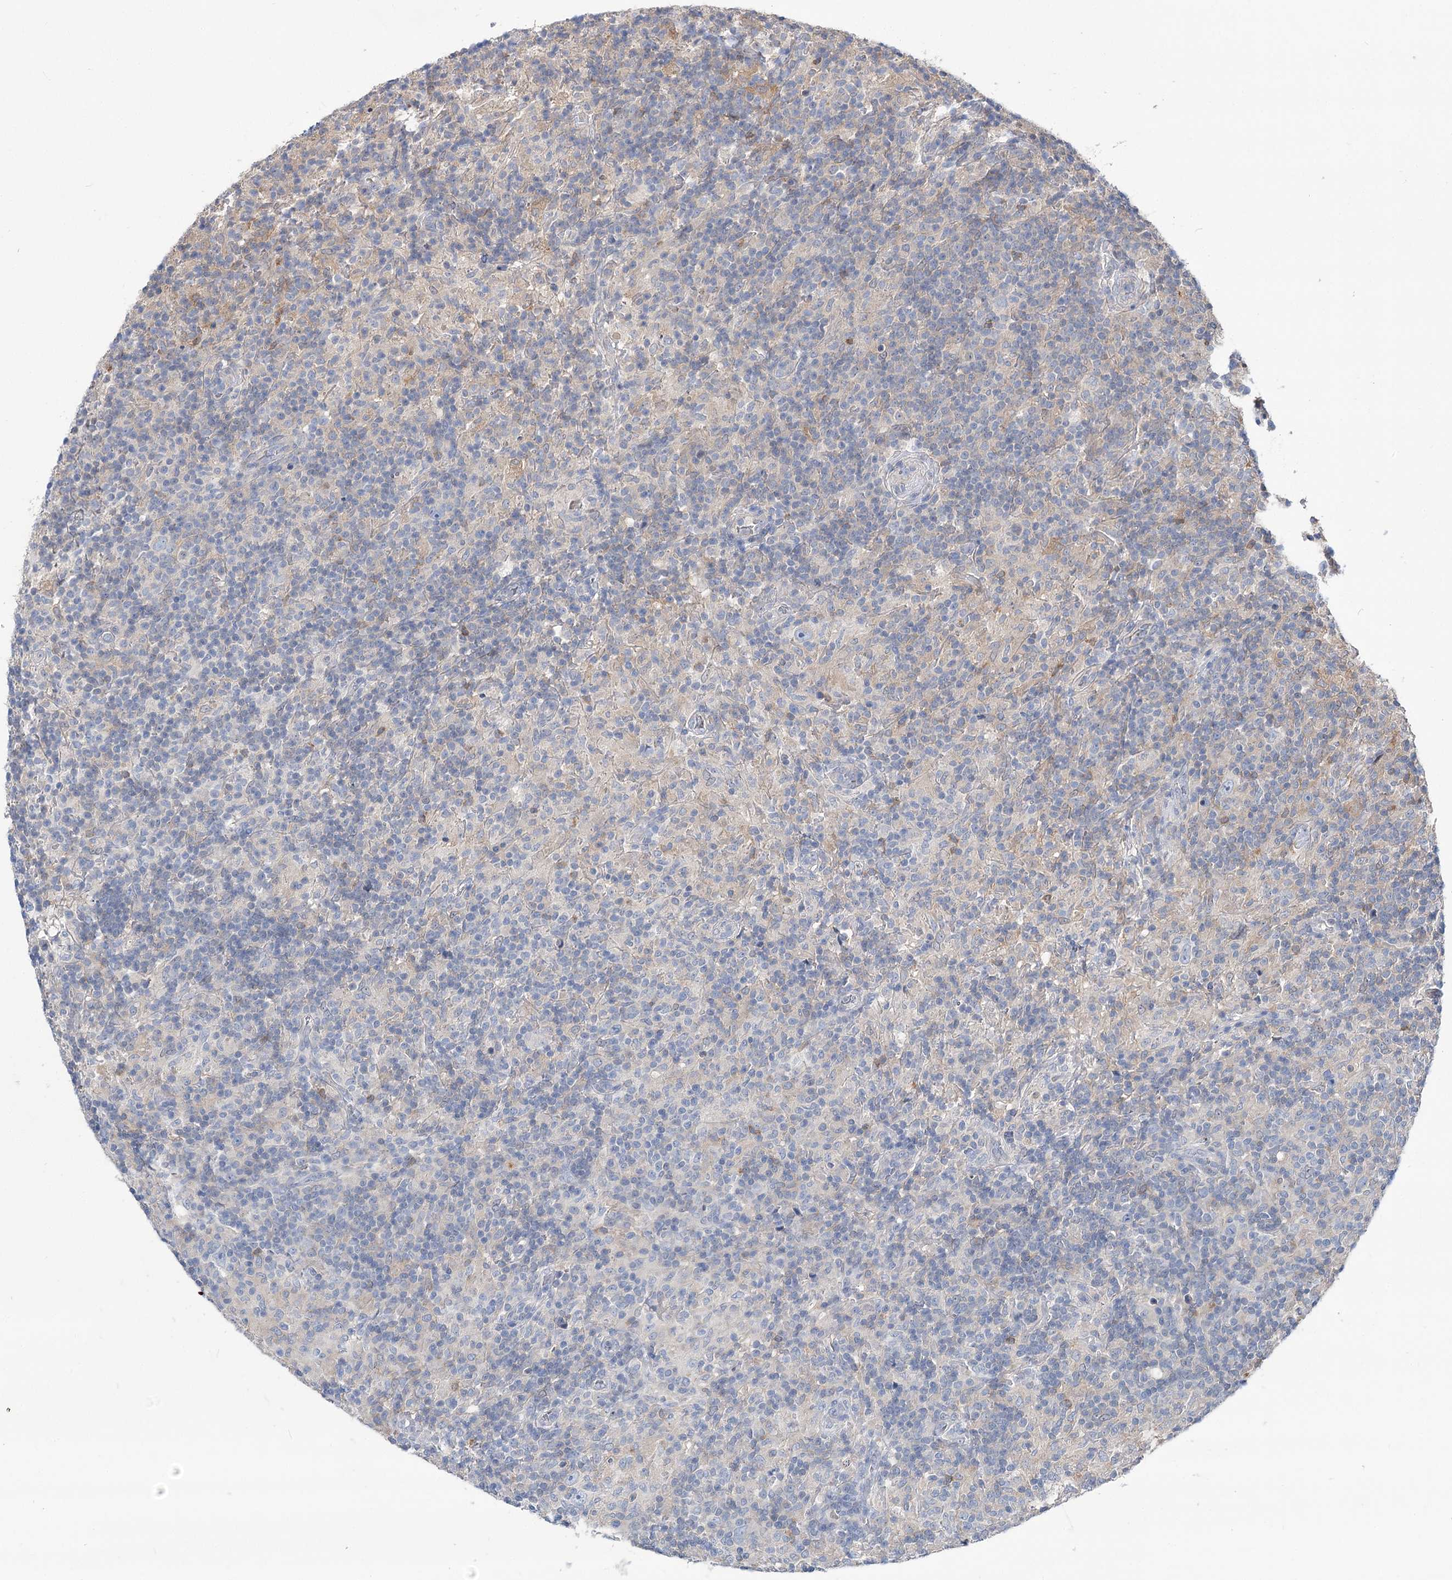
{"staining": {"intensity": "negative", "quantity": "none", "location": "none"}, "tissue": "lymphoma", "cell_type": "Tumor cells", "image_type": "cancer", "snomed": [{"axis": "morphology", "description": "Hodgkin's disease, NOS"}, {"axis": "topography", "description": "Lymph node"}], "caption": "A histopathology image of Hodgkin's disease stained for a protein shows no brown staining in tumor cells.", "gene": "UGP2", "patient": {"sex": "male", "age": 70}}